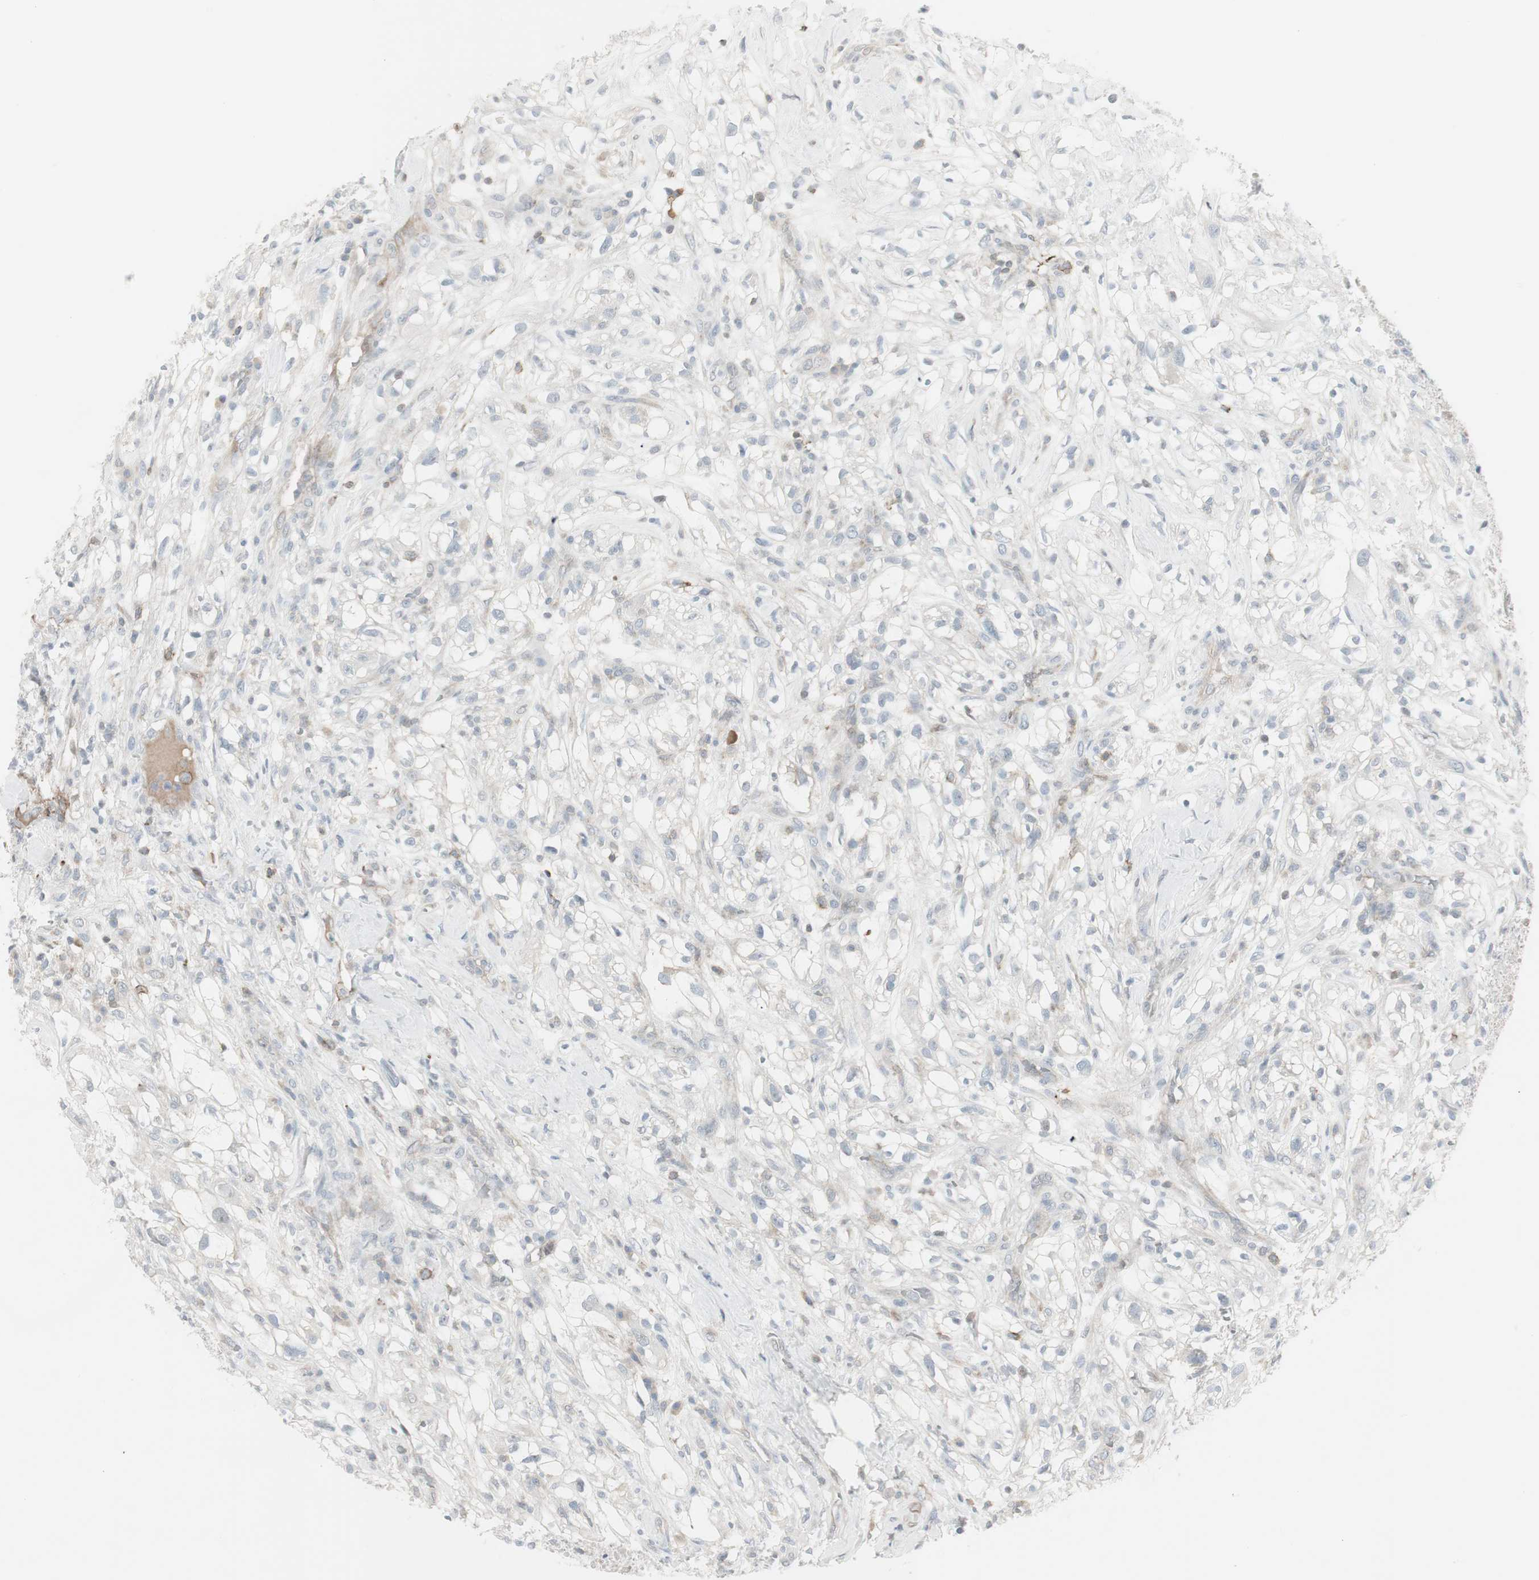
{"staining": {"intensity": "negative", "quantity": "none", "location": "none"}, "tissue": "renal cancer", "cell_type": "Tumor cells", "image_type": "cancer", "snomed": [{"axis": "morphology", "description": "Adenocarcinoma, NOS"}, {"axis": "topography", "description": "Kidney"}], "caption": "Tumor cells are negative for brown protein staining in renal cancer (adenocarcinoma).", "gene": "MAP4K4", "patient": {"sex": "female", "age": 60}}